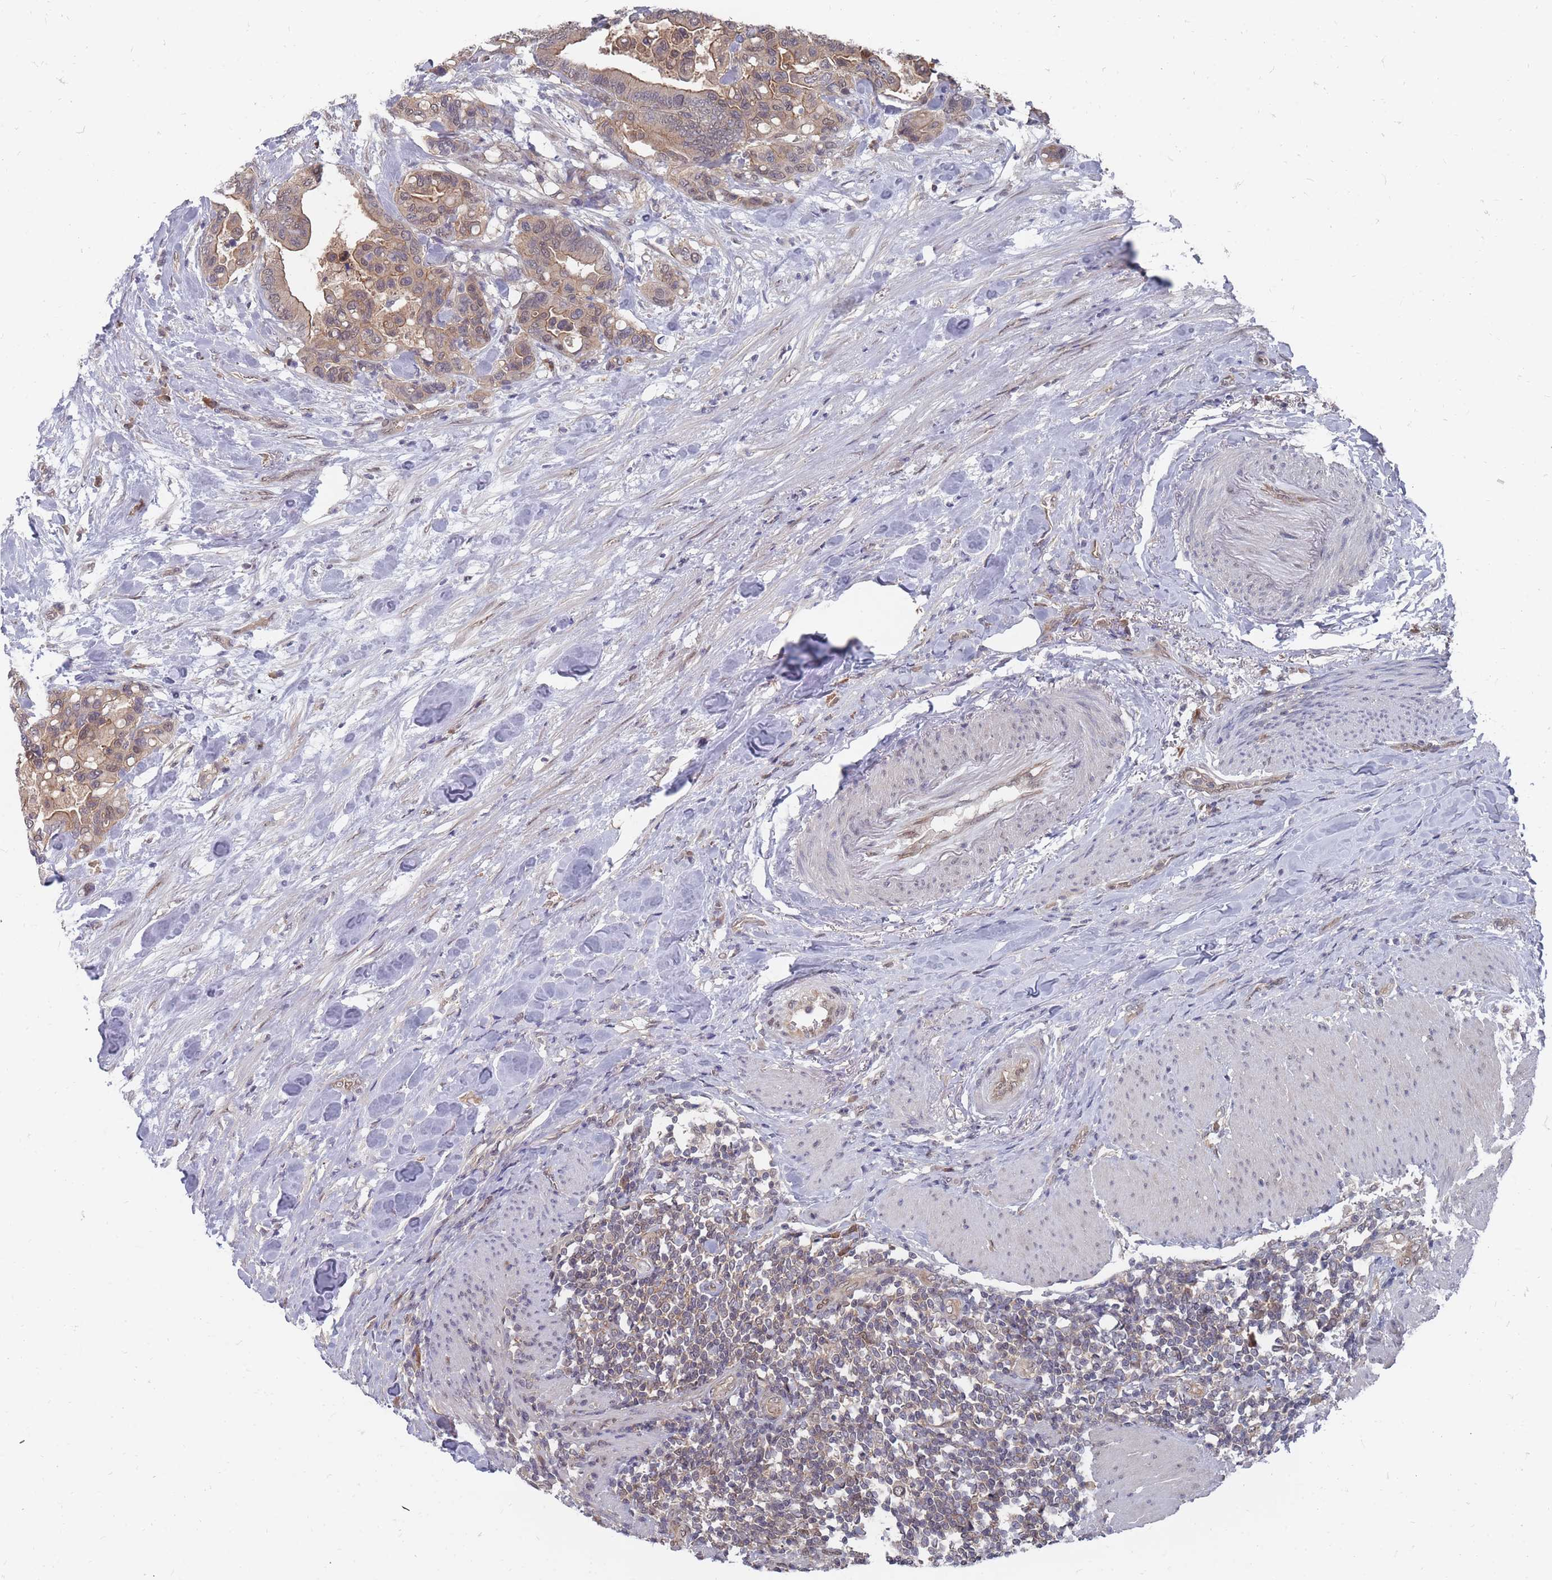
{"staining": {"intensity": "moderate", "quantity": ">75%", "location": "cytoplasmic/membranous"}, "tissue": "colorectal cancer", "cell_type": "Tumor cells", "image_type": "cancer", "snomed": [{"axis": "morphology", "description": "Adenocarcinoma, NOS"}, {"axis": "topography", "description": "Colon"}], "caption": "There is medium levels of moderate cytoplasmic/membranous positivity in tumor cells of adenocarcinoma (colorectal), as demonstrated by immunohistochemical staining (brown color).", "gene": "NKD1", "patient": {"sex": "male", "age": 82}}